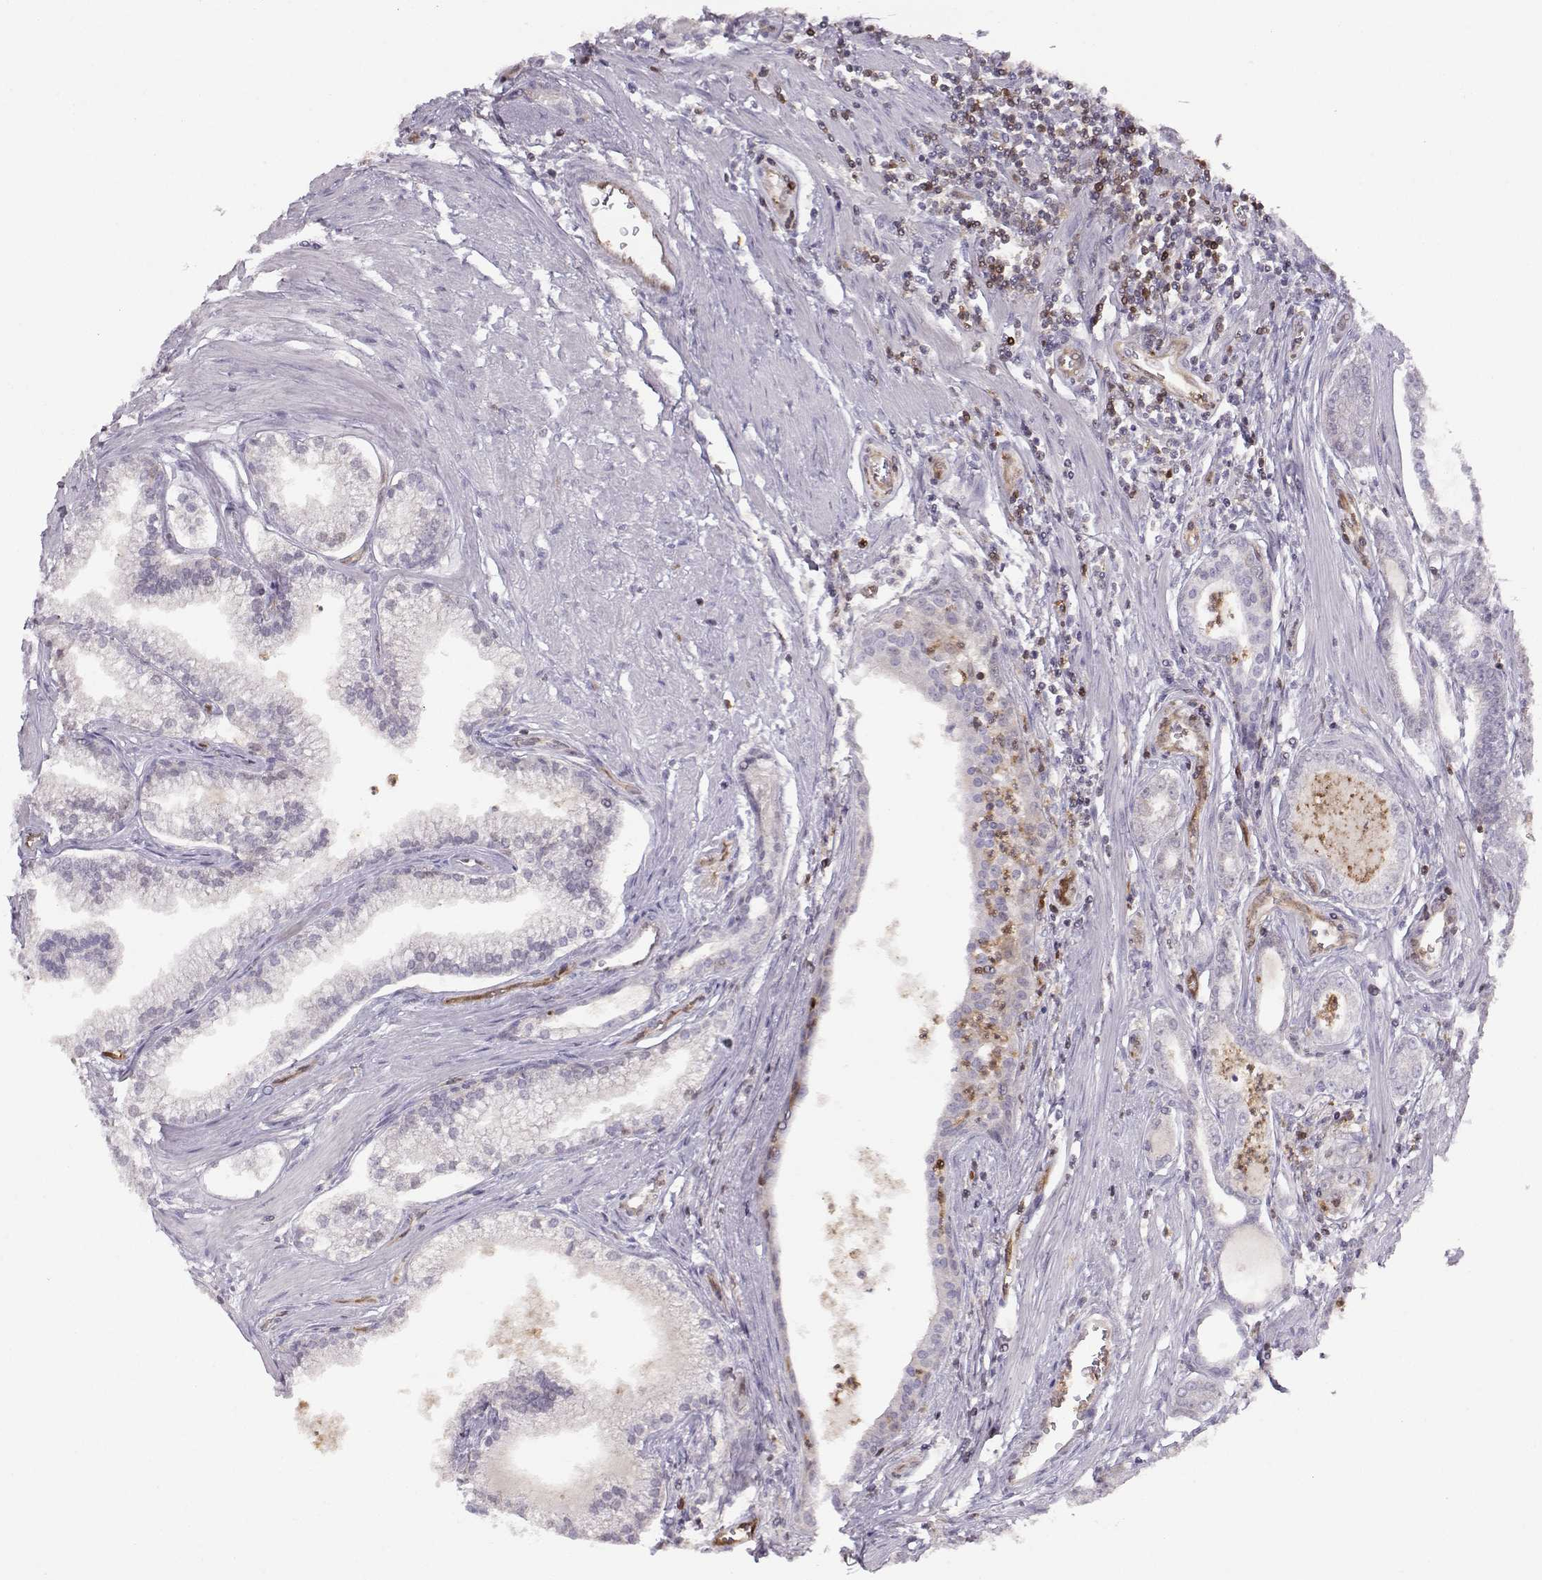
{"staining": {"intensity": "negative", "quantity": "none", "location": "none"}, "tissue": "prostate cancer", "cell_type": "Tumor cells", "image_type": "cancer", "snomed": [{"axis": "morphology", "description": "Adenocarcinoma, NOS"}, {"axis": "topography", "description": "Prostate"}], "caption": "This is an immunohistochemistry (IHC) photomicrograph of prostate cancer (adenocarcinoma). There is no expression in tumor cells.", "gene": "PNP", "patient": {"sex": "male", "age": 71}}